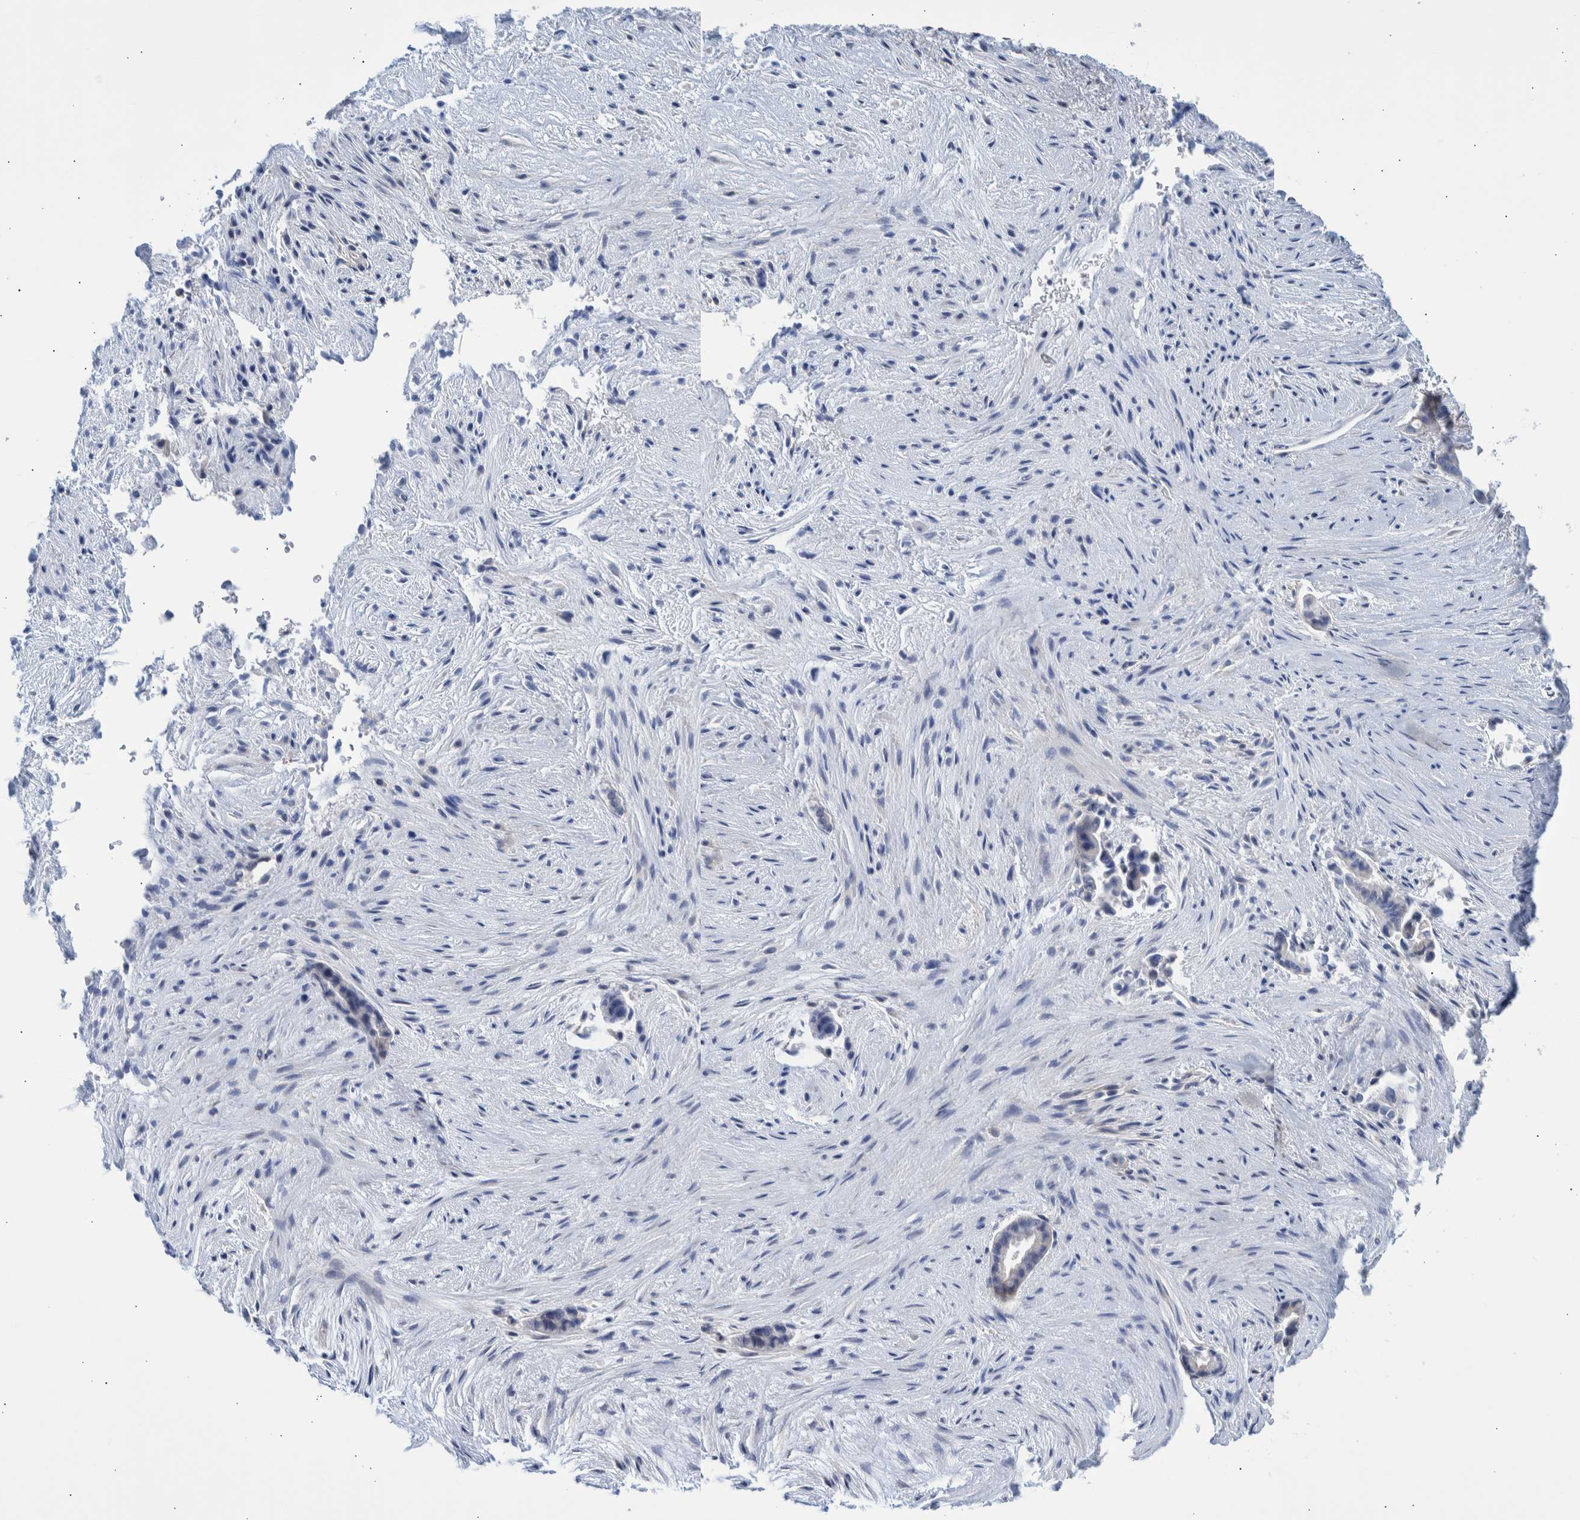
{"staining": {"intensity": "negative", "quantity": "none", "location": "none"}, "tissue": "liver cancer", "cell_type": "Tumor cells", "image_type": "cancer", "snomed": [{"axis": "morphology", "description": "Cholangiocarcinoma"}, {"axis": "topography", "description": "Liver"}], "caption": "Immunohistochemical staining of human liver cancer (cholangiocarcinoma) reveals no significant staining in tumor cells.", "gene": "PPP3CC", "patient": {"sex": "female", "age": 55}}